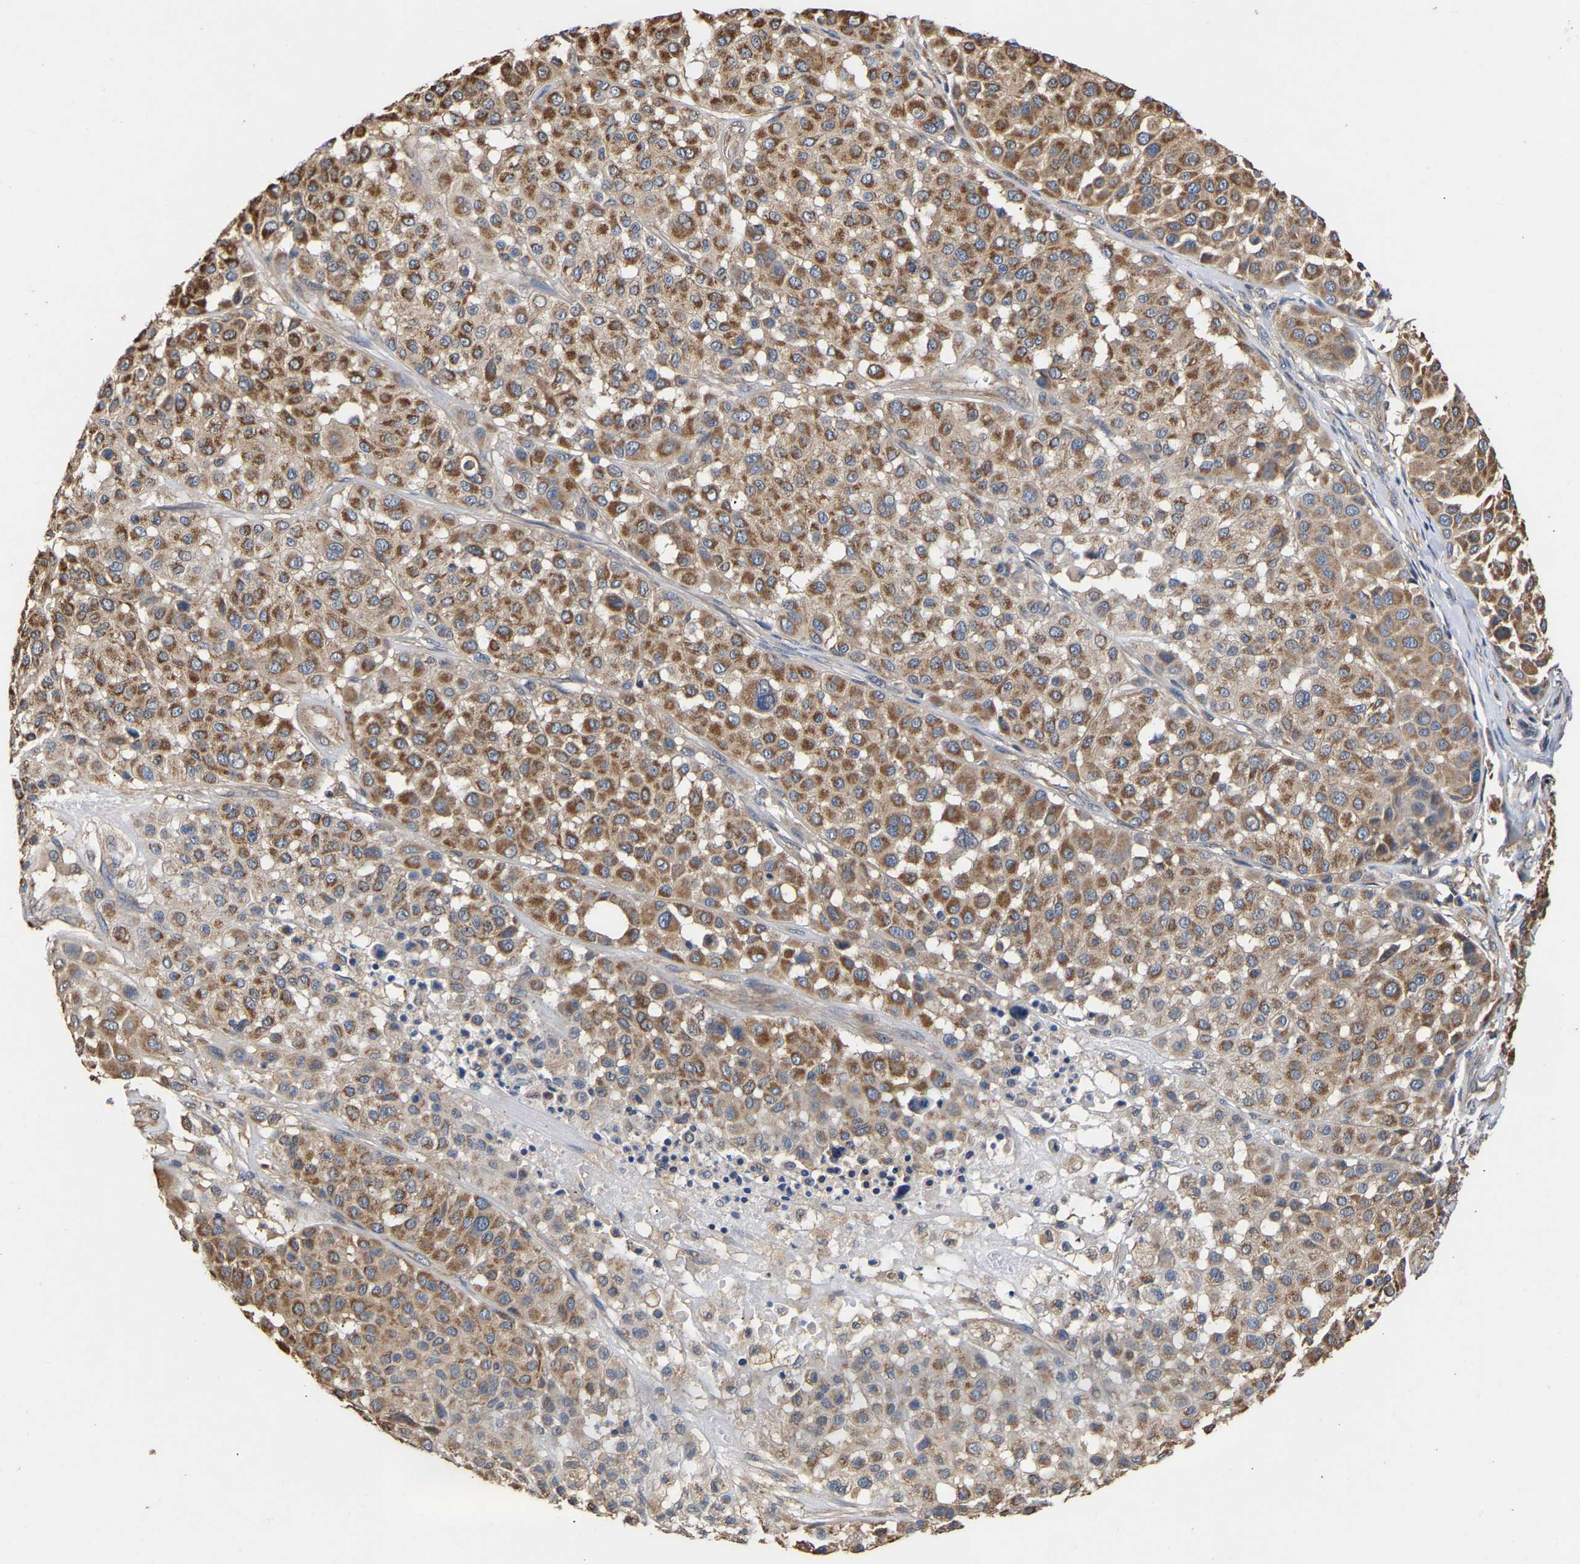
{"staining": {"intensity": "strong", "quantity": ">75%", "location": "cytoplasmic/membranous"}, "tissue": "melanoma", "cell_type": "Tumor cells", "image_type": "cancer", "snomed": [{"axis": "morphology", "description": "Malignant melanoma, Metastatic site"}, {"axis": "topography", "description": "Soft tissue"}], "caption": "The immunohistochemical stain labels strong cytoplasmic/membranous positivity in tumor cells of melanoma tissue. The staining is performed using DAB (3,3'-diaminobenzidine) brown chromogen to label protein expression. The nuclei are counter-stained blue using hematoxylin.", "gene": "ZNF26", "patient": {"sex": "male", "age": 41}}